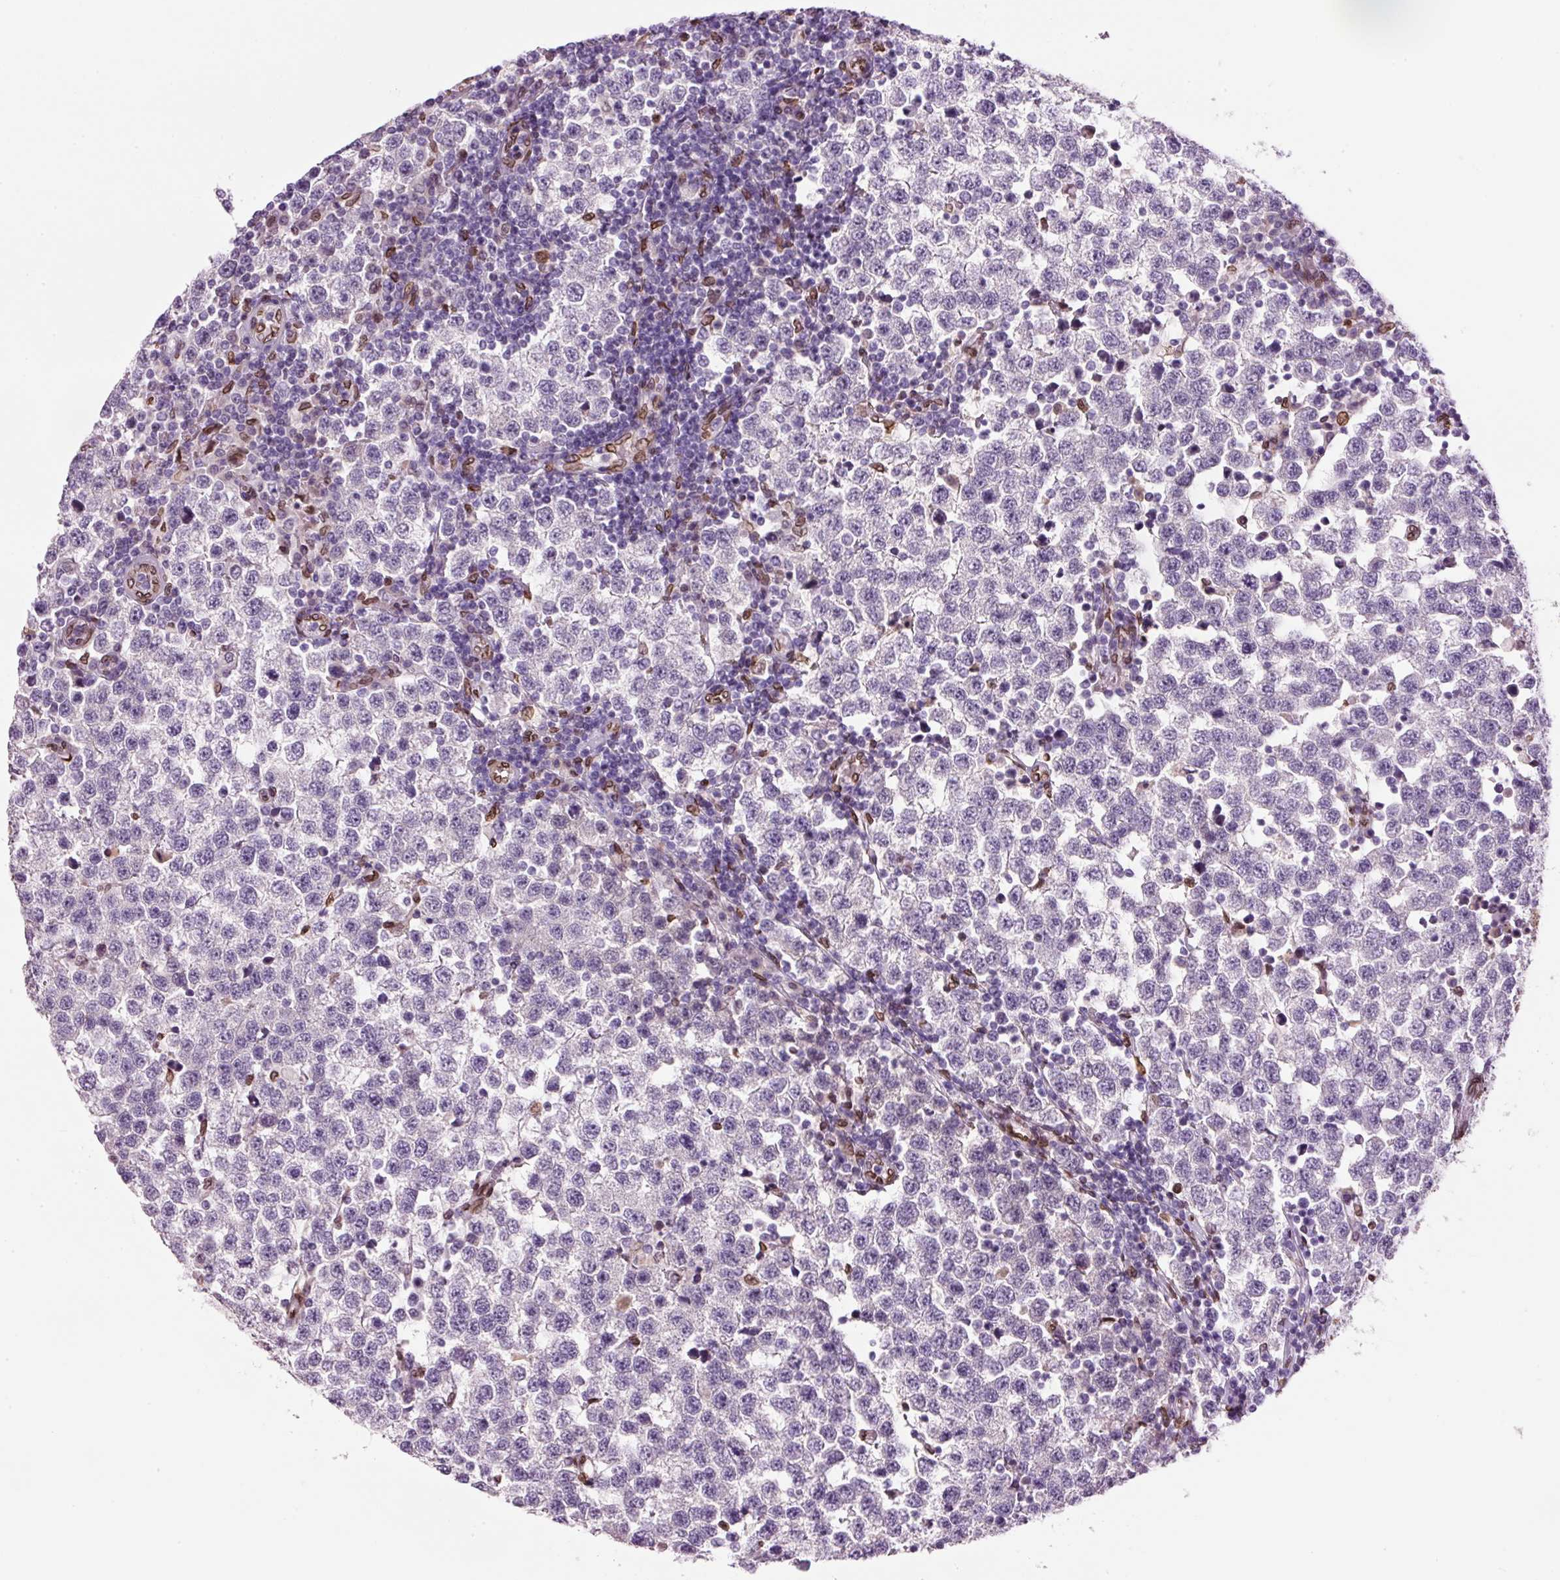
{"staining": {"intensity": "negative", "quantity": "none", "location": "none"}, "tissue": "testis cancer", "cell_type": "Tumor cells", "image_type": "cancer", "snomed": [{"axis": "morphology", "description": "Seminoma, NOS"}, {"axis": "topography", "description": "Testis"}], "caption": "Seminoma (testis) was stained to show a protein in brown. There is no significant positivity in tumor cells.", "gene": "ZNF224", "patient": {"sex": "male", "age": 34}}